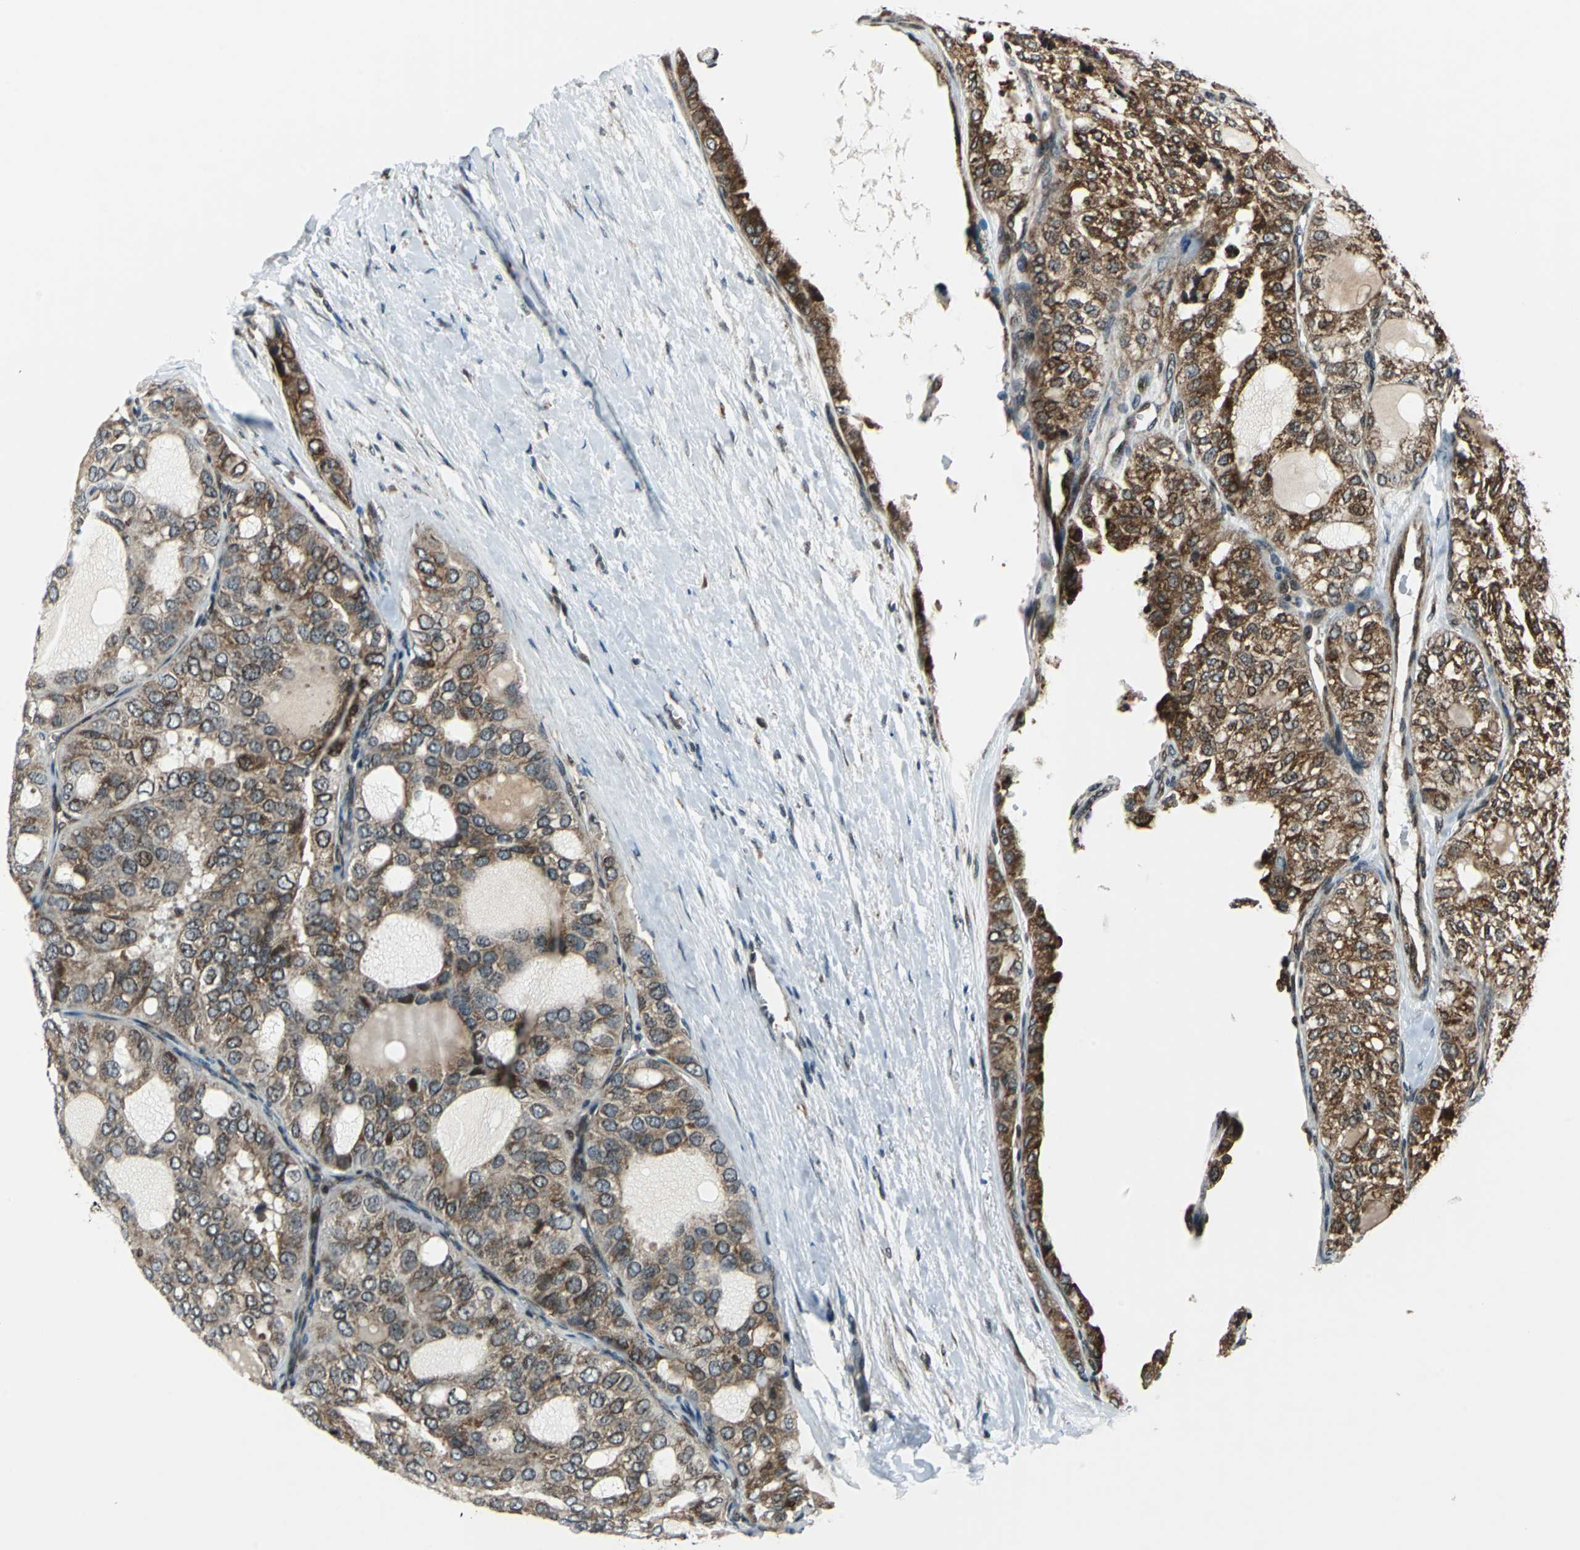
{"staining": {"intensity": "moderate", "quantity": "25%-75%", "location": "cytoplasmic/membranous"}, "tissue": "thyroid cancer", "cell_type": "Tumor cells", "image_type": "cancer", "snomed": [{"axis": "morphology", "description": "Follicular adenoma carcinoma, NOS"}, {"axis": "topography", "description": "Thyroid gland"}], "caption": "Tumor cells reveal medium levels of moderate cytoplasmic/membranous positivity in approximately 25%-75% of cells in human follicular adenoma carcinoma (thyroid).", "gene": "AATF", "patient": {"sex": "male", "age": 75}}